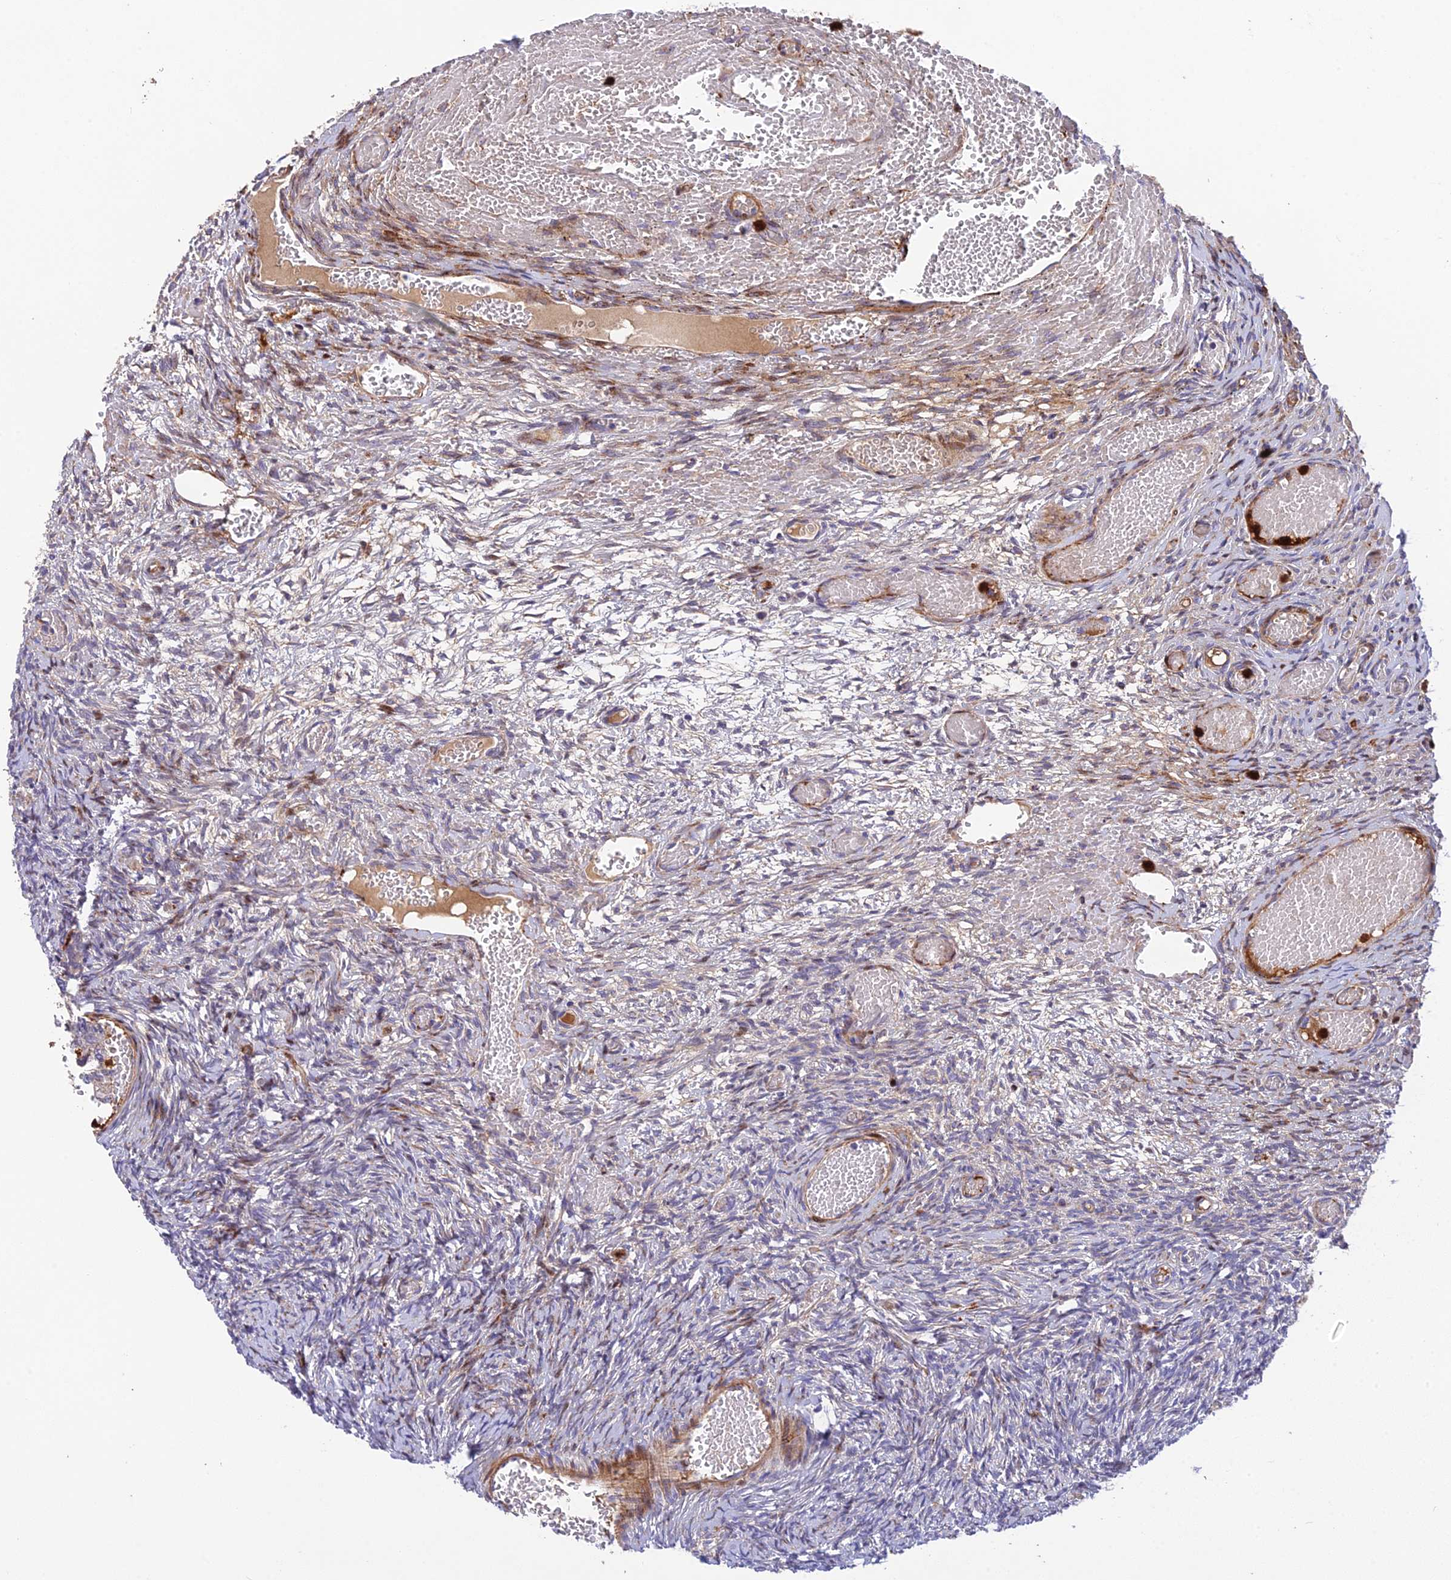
{"staining": {"intensity": "moderate", "quantity": "<25%", "location": "cytoplasmic/membranous,nuclear"}, "tissue": "ovary", "cell_type": "Ovarian stroma cells", "image_type": "normal", "snomed": [{"axis": "morphology", "description": "Adenocarcinoma, NOS"}, {"axis": "topography", "description": "Endometrium"}], "caption": "Ovarian stroma cells exhibit low levels of moderate cytoplasmic/membranous,nuclear staining in about <25% of cells in unremarkable human ovary. The staining is performed using DAB (3,3'-diaminobenzidine) brown chromogen to label protein expression. The nuclei are counter-stained blue using hematoxylin.", "gene": "CPSF4L", "patient": {"sex": "female", "age": 32}}